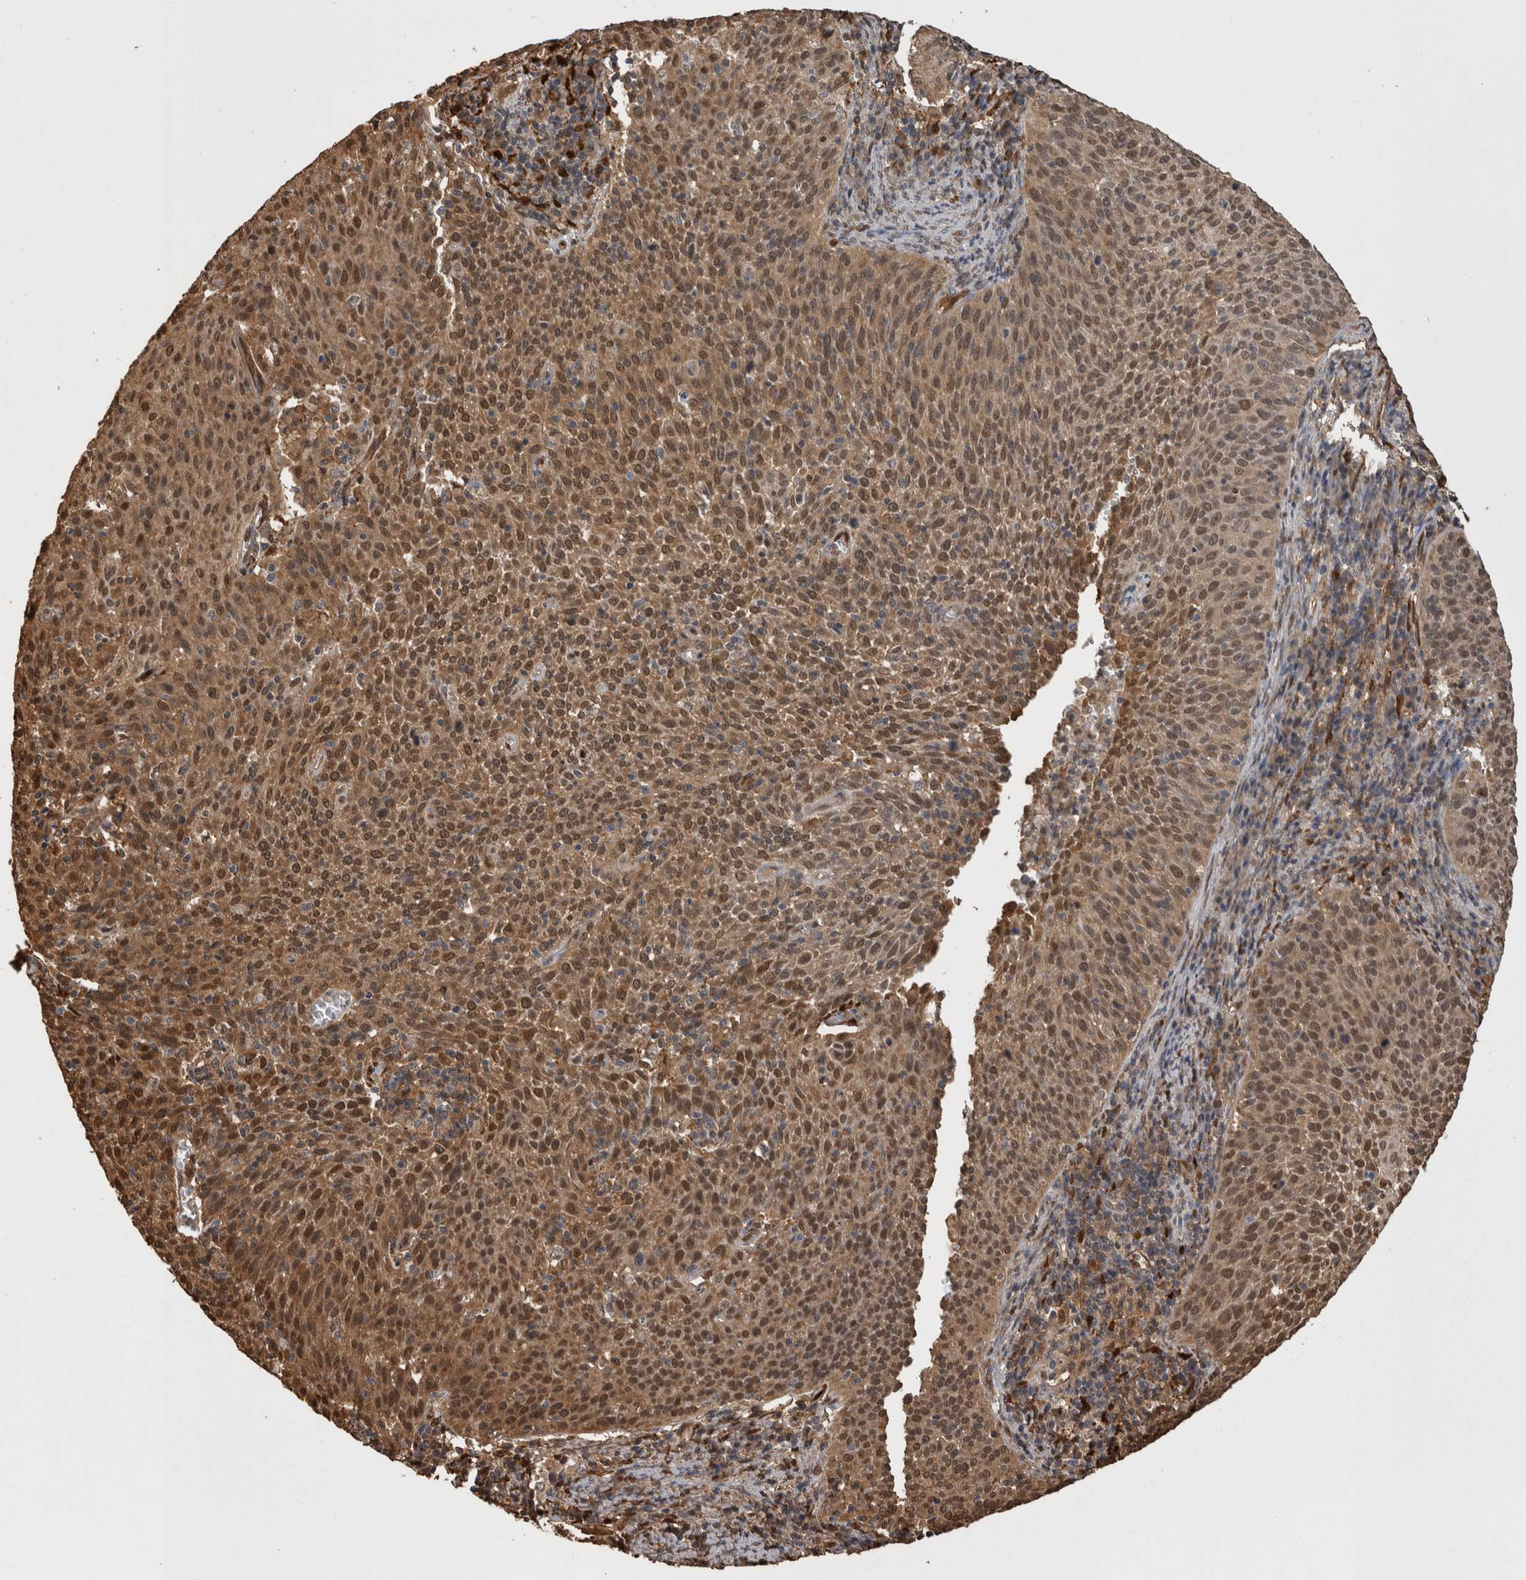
{"staining": {"intensity": "moderate", "quantity": ">75%", "location": "cytoplasmic/membranous,nuclear"}, "tissue": "cervical cancer", "cell_type": "Tumor cells", "image_type": "cancer", "snomed": [{"axis": "morphology", "description": "Squamous cell carcinoma, NOS"}, {"axis": "topography", "description": "Cervix"}], "caption": "Brown immunohistochemical staining in cervical squamous cell carcinoma demonstrates moderate cytoplasmic/membranous and nuclear positivity in about >75% of tumor cells.", "gene": "LXN", "patient": {"sex": "female", "age": 38}}